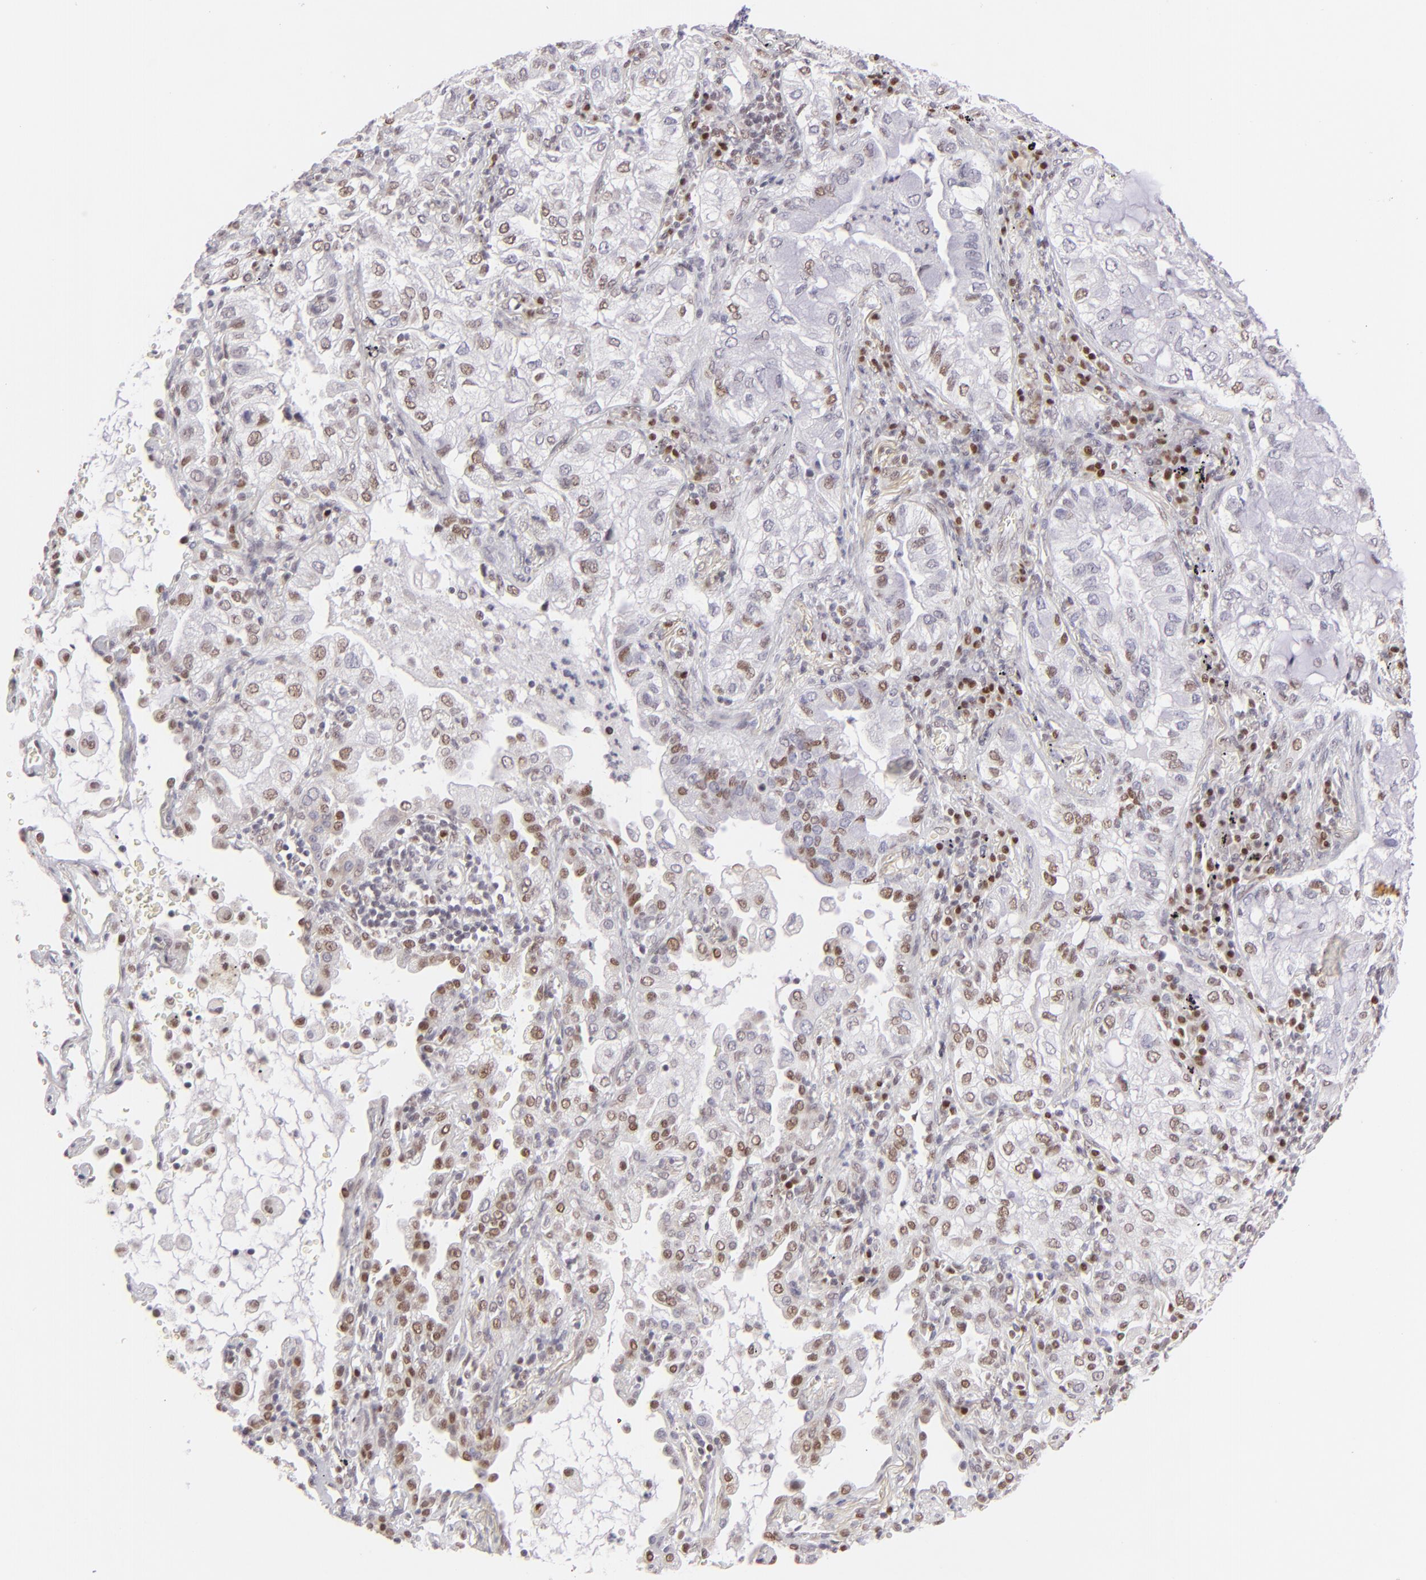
{"staining": {"intensity": "moderate", "quantity": "25%-75%", "location": "nuclear"}, "tissue": "lung cancer", "cell_type": "Tumor cells", "image_type": "cancer", "snomed": [{"axis": "morphology", "description": "Adenocarcinoma, NOS"}, {"axis": "topography", "description": "Lung"}], "caption": "A high-resolution photomicrograph shows IHC staining of lung adenocarcinoma, which displays moderate nuclear positivity in about 25%-75% of tumor cells. The protein is stained brown, and the nuclei are stained in blue (DAB (3,3'-diaminobenzidine) IHC with brightfield microscopy, high magnification).", "gene": "POU2F1", "patient": {"sex": "female", "age": 50}}